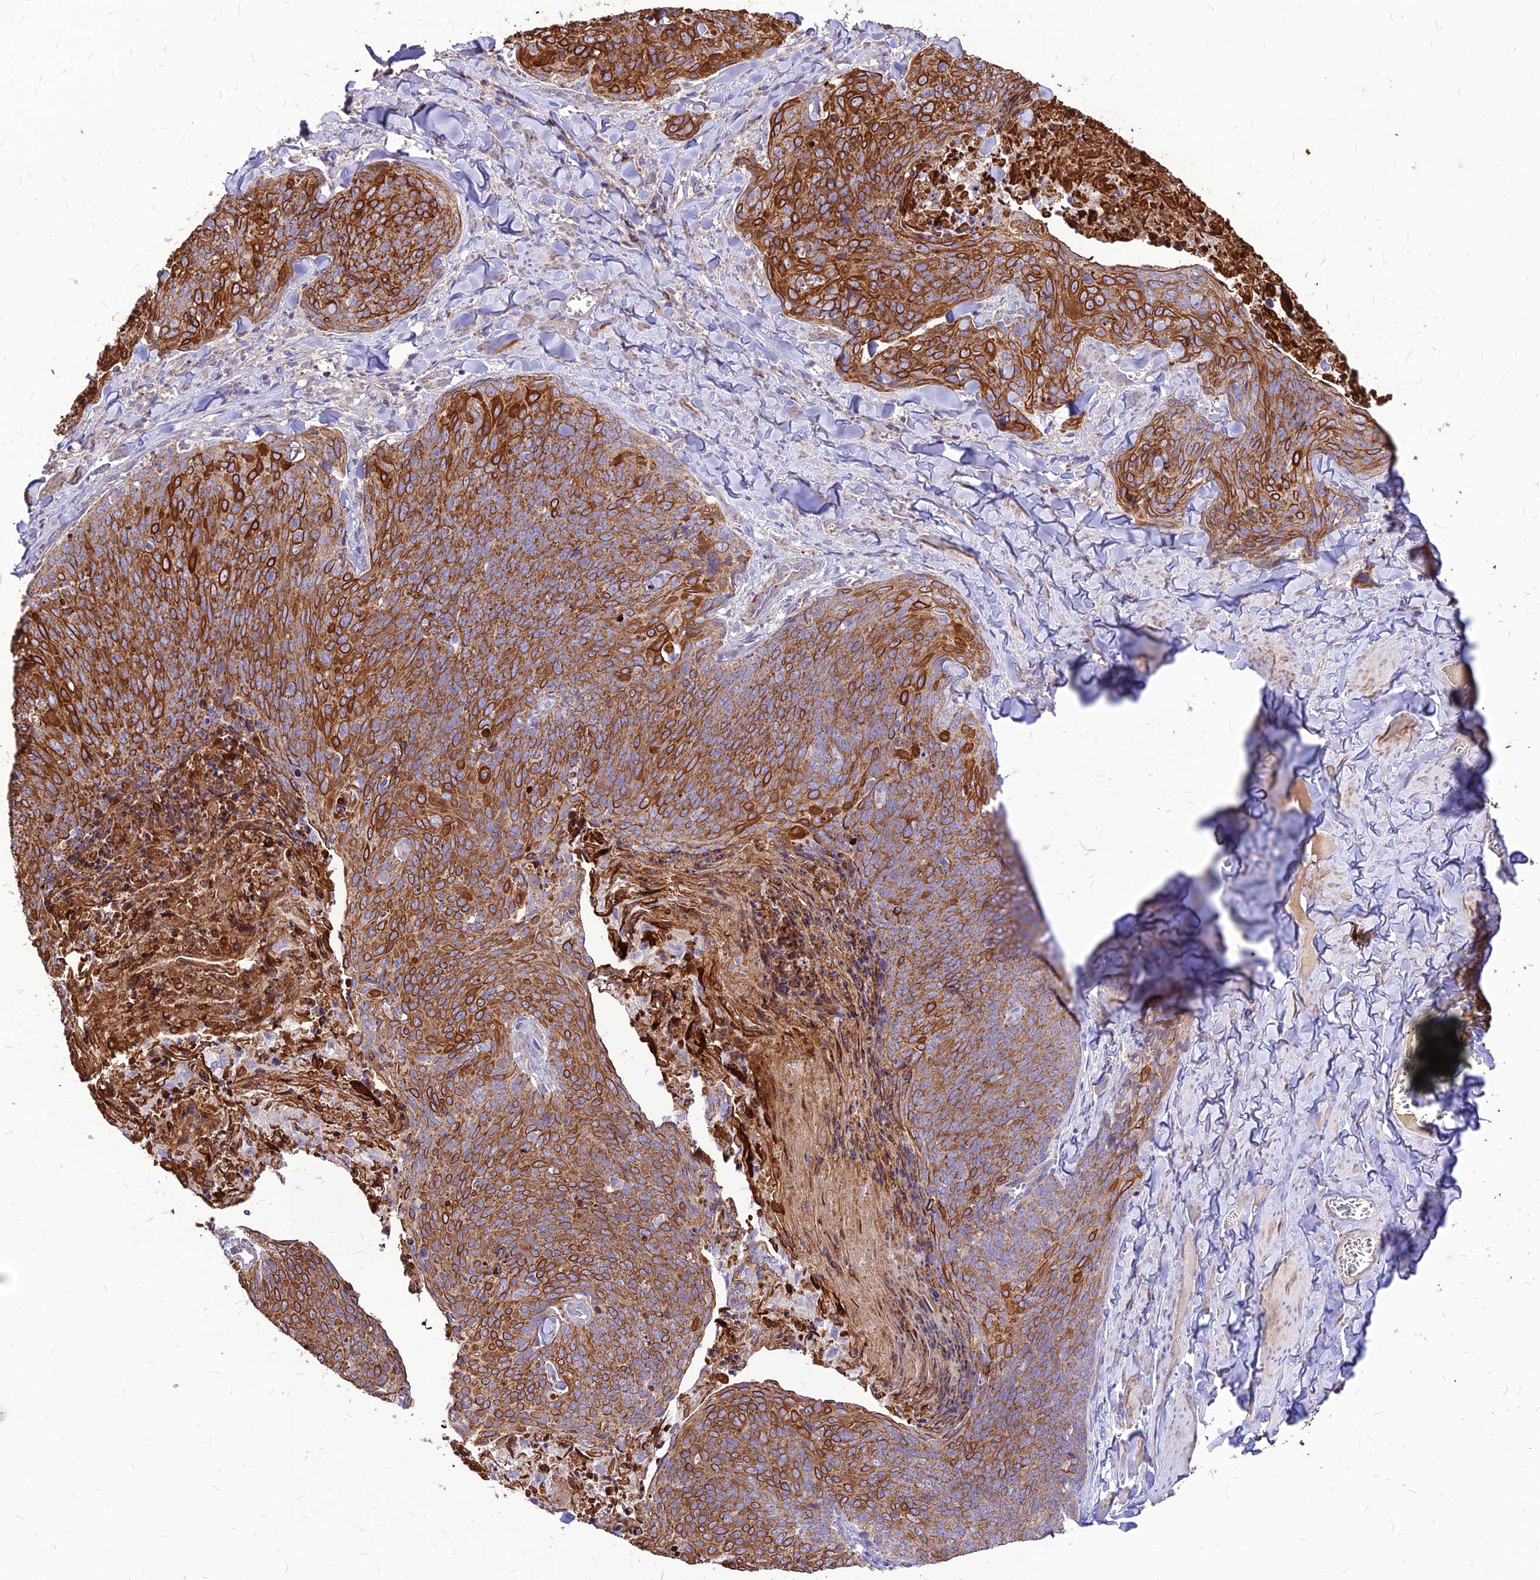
{"staining": {"intensity": "strong", "quantity": ">75%", "location": "cytoplasmic/membranous"}, "tissue": "skin cancer", "cell_type": "Tumor cells", "image_type": "cancer", "snomed": [{"axis": "morphology", "description": "Squamous cell carcinoma, NOS"}, {"axis": "topography", "description": "Skin"}, {"axis": "topography", "description": "Vulva"}], "caption": "Approximately >75% of tumor cells in squamous cell carcinoma (skin) exhibit strong cytoplasmic/membranous protein staining as visualized by brown immunohistochemical staining.", "gene": "ECI1", "patient": {"sex": "female", "age": 85}}